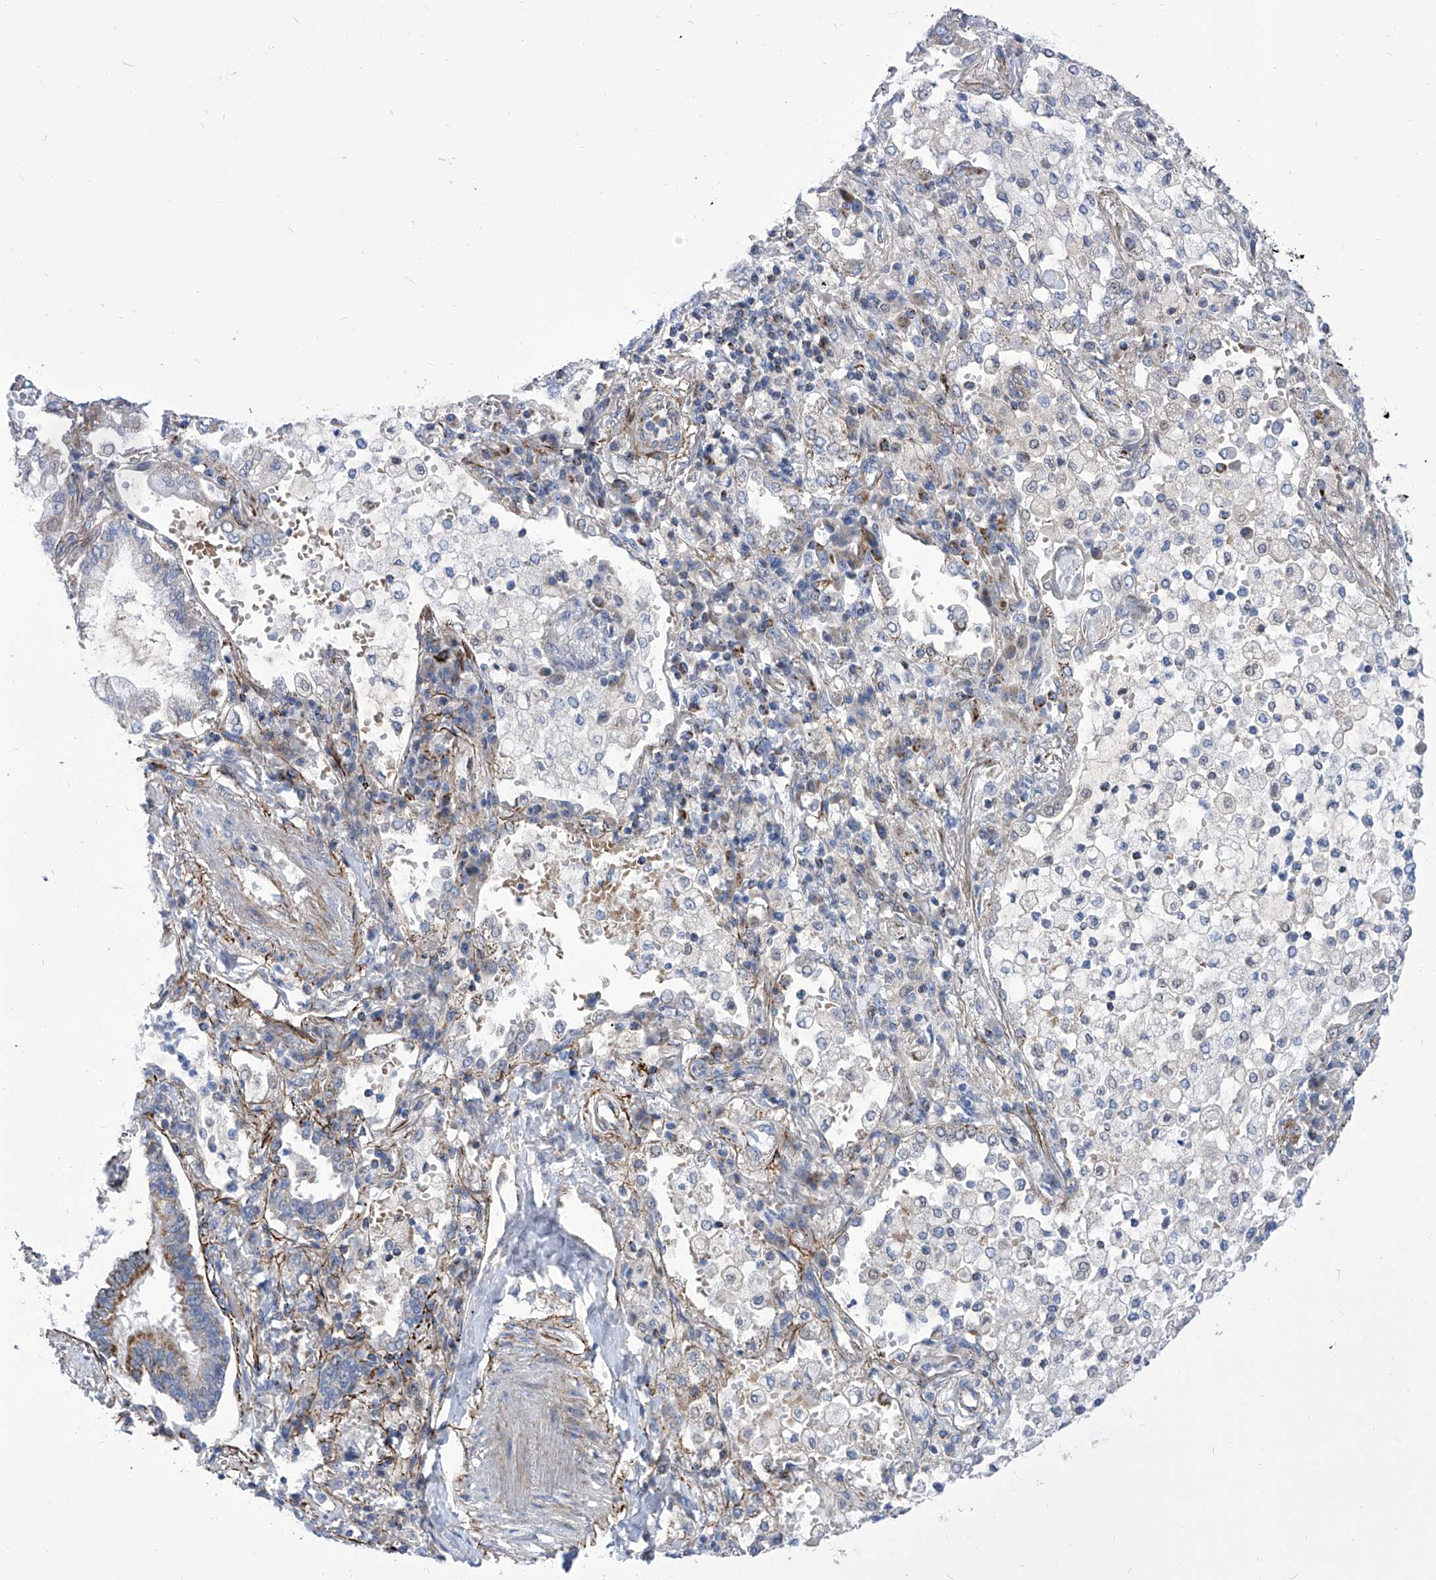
{"staining": {"intensity": "negative", "quantity": "none", "location": "none"}, "tissue": "lung cancer", "cell_type": "Tumor cells", "image_type": "cancer", "snomed": [{"axis": "morphology", "description": "Adenocarcinoma, NOS"}, {"axis": "topography", "description": "Lung"}], "caption": "Lung cancer (adenocarcinoma) stained for a protein using immunohistochemistry displays no positivity tumor cells.", "gene": "SRBD1", "patient": {"sex": "female", "age": 70}}